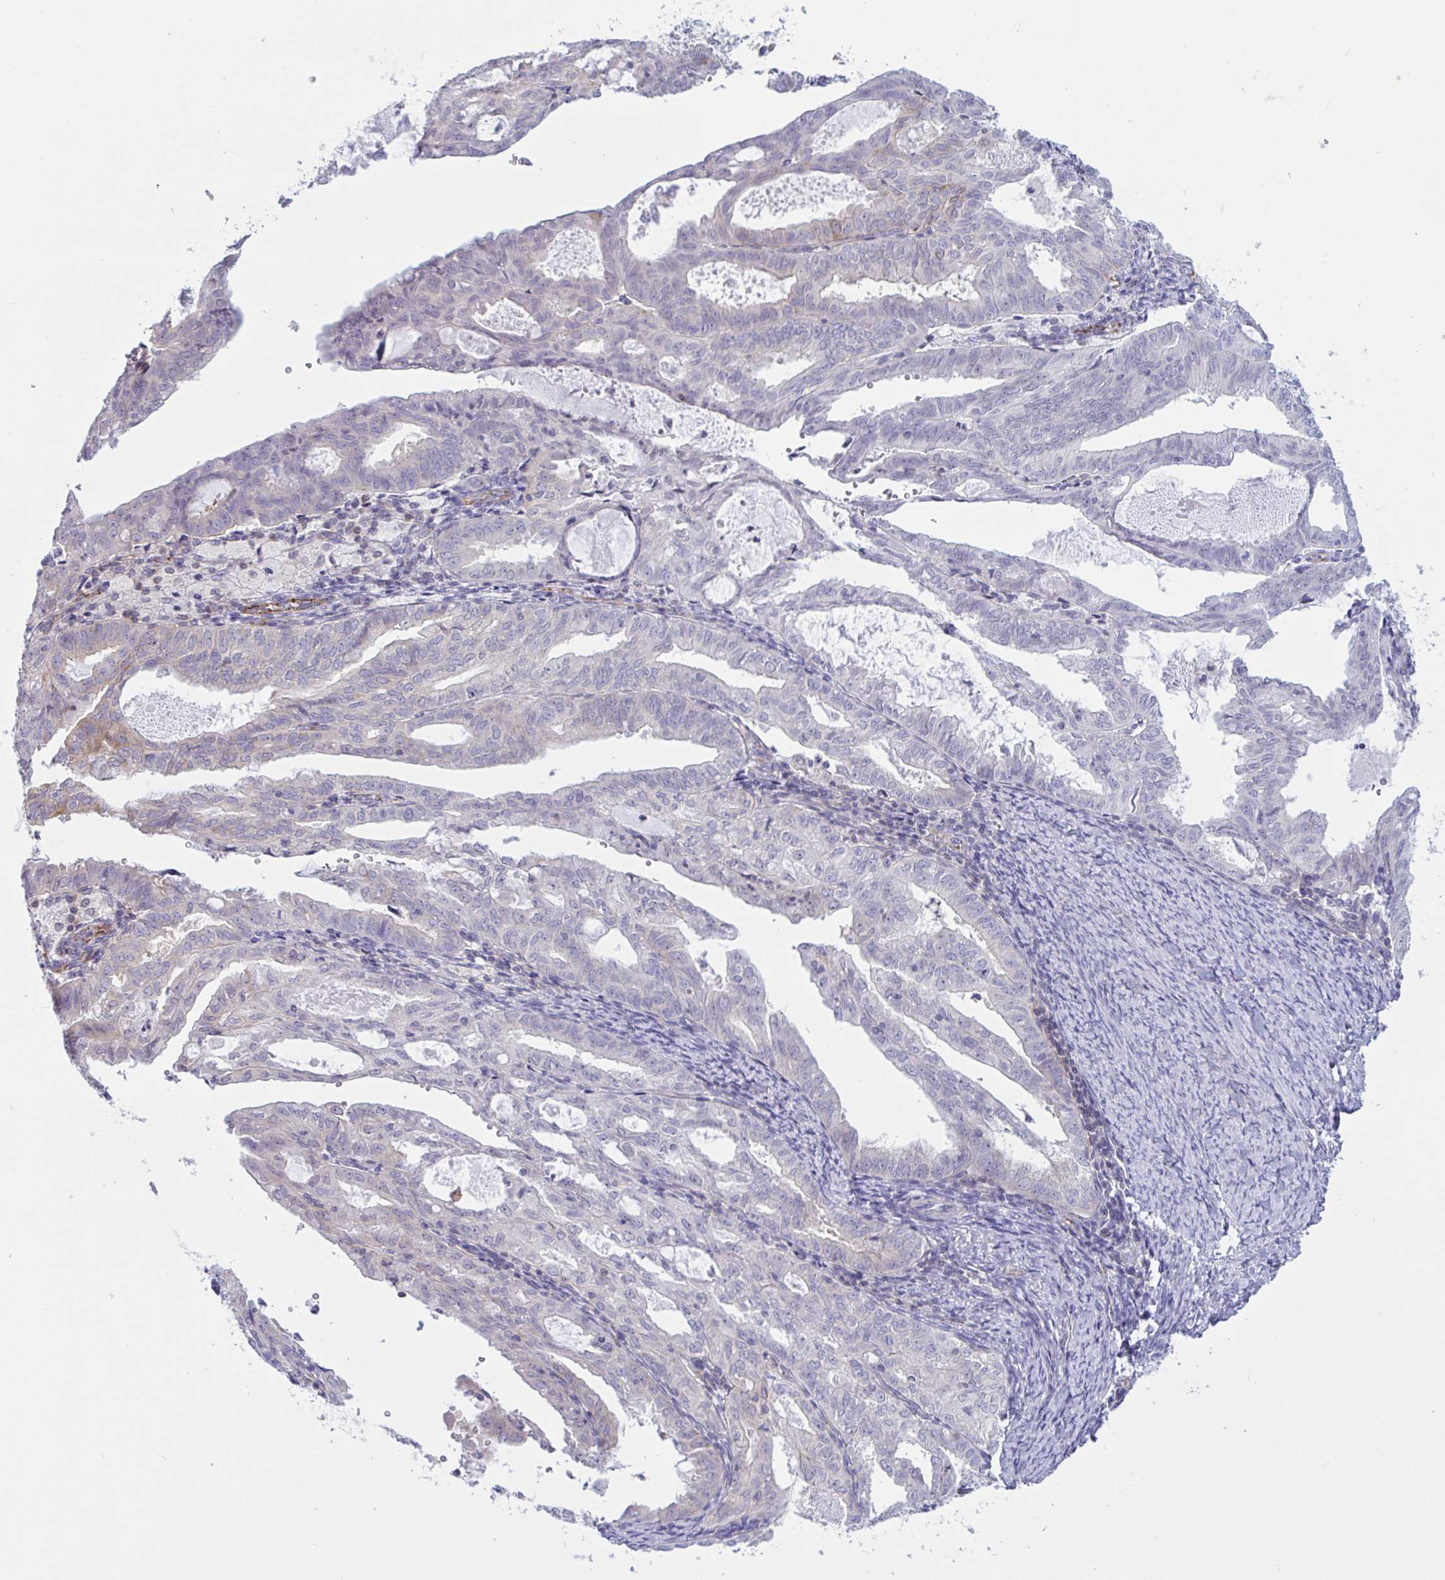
{"staining": {"intensity": "negative", "quantity": "none", "location": "none"}, "tissue": "endometrial cancer", "cell_type": "Tumor cells", "image_type": "cancer", "snomed": [{"axis": "morphology", "description": "Adenocarcinoma, NOS"}, {"axis": "topography", "description": "Endometrium"}], "caption": "This is an immunohistochemistry (IHC) photomicrograph of human endometrial cancer (adenocarcinoma). There is no positivity in tumor cells.", "gene": "TANK", "patient": {"sex": "female", "age": 70}}